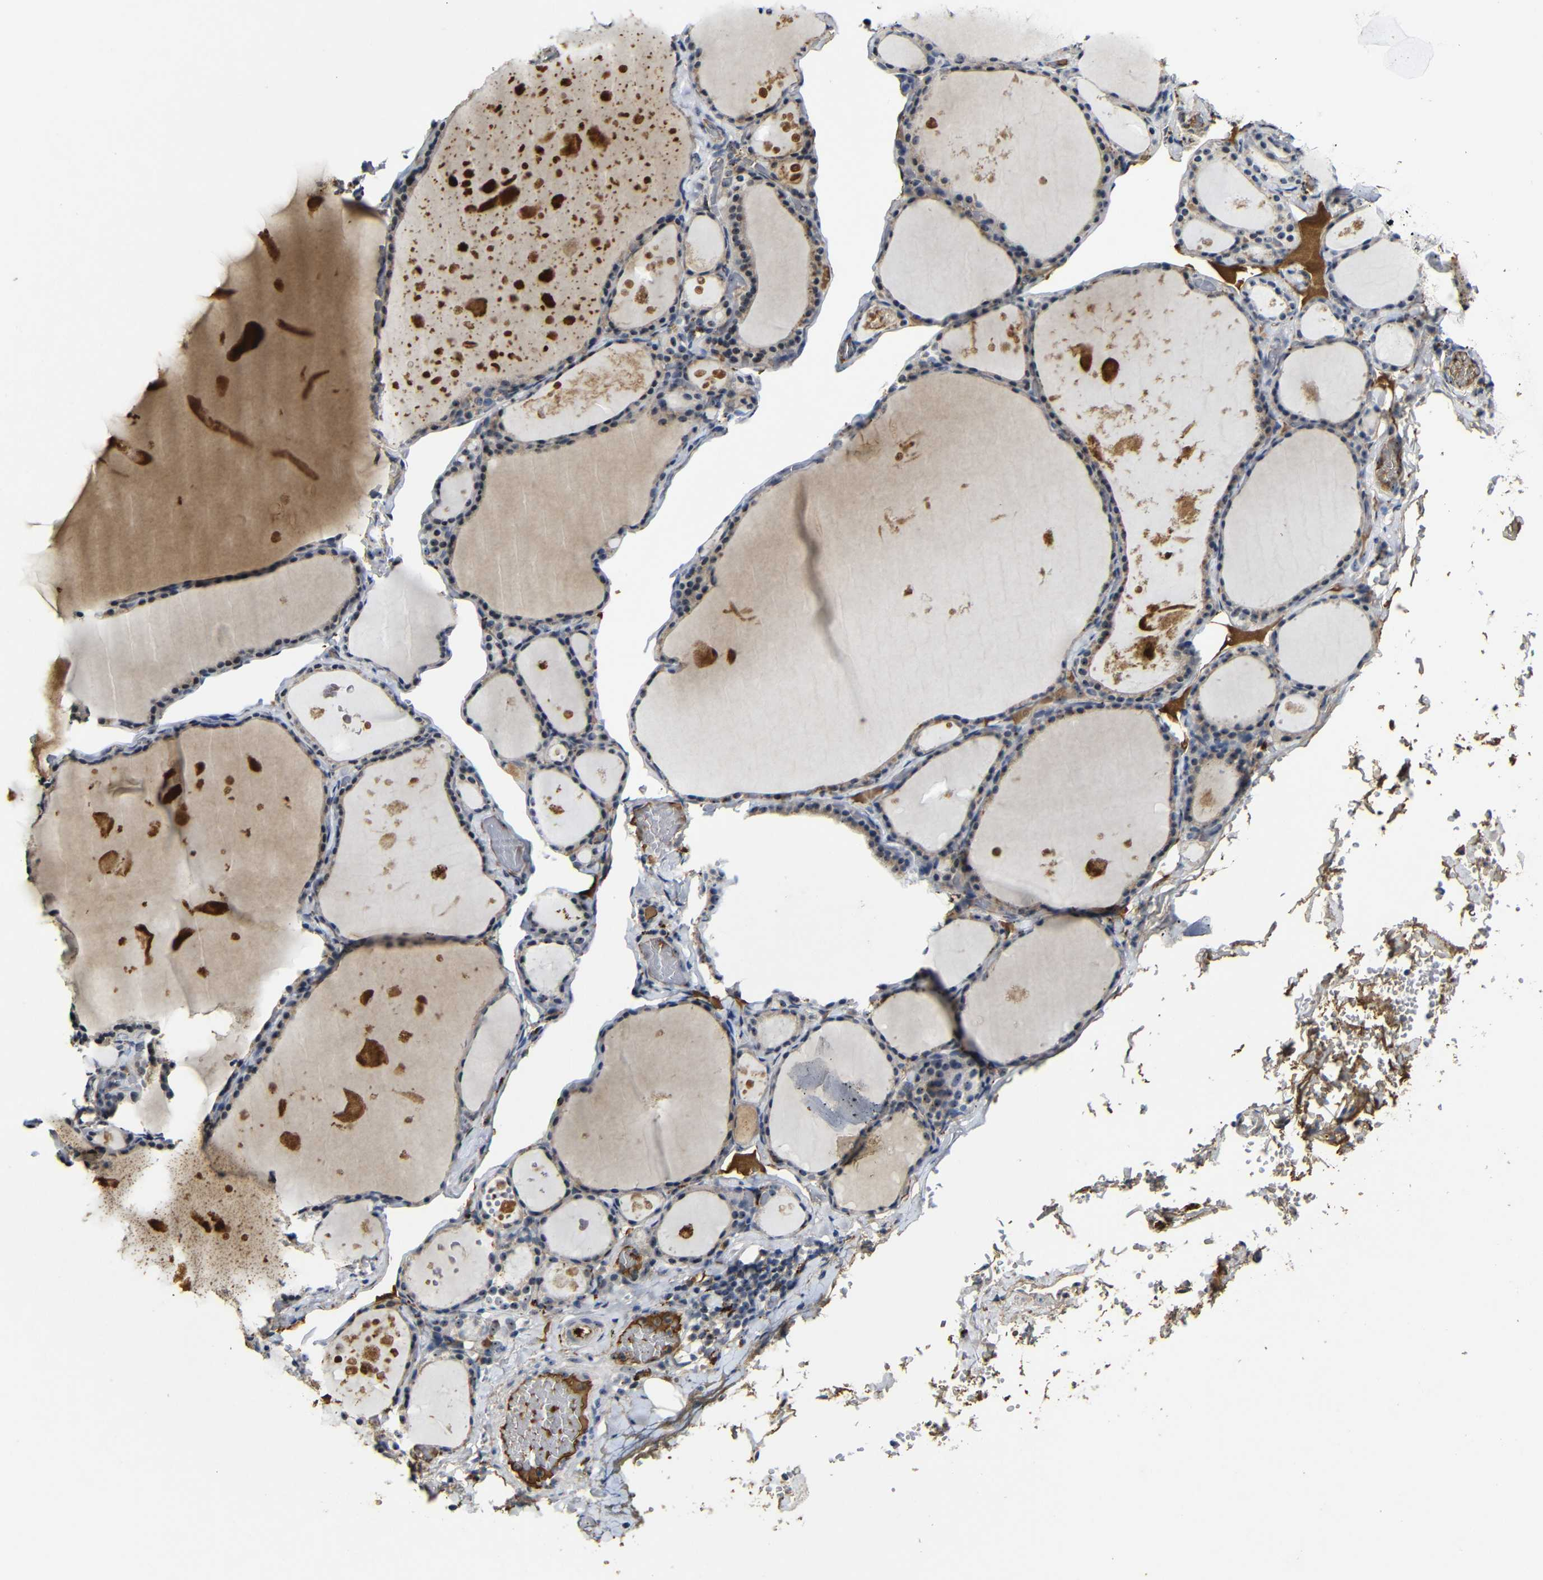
{"staining": {"intensity": "weak", "quantity": ">75%", "location": "cytoplasmic/membranous,nuclear"}, "tissue": "thyroid gland", "cell_type": "Glandular cells", "image_type": "normal", "snomed": [{"axis": "morphology", "description": "Normal tissue, NOS"}, {"axis": "topography", "description": "Thyroid gland"}], "caption": "IHC (DAB (3,3'-diaminobenzidine)) staining of normal thyroid gland shows weak cytoplasmic/membranous,nuclear protein staining in approximately >75% of glandular cells.", "gene": "MYC", "patient": {"sex": "male", "age": 56}}